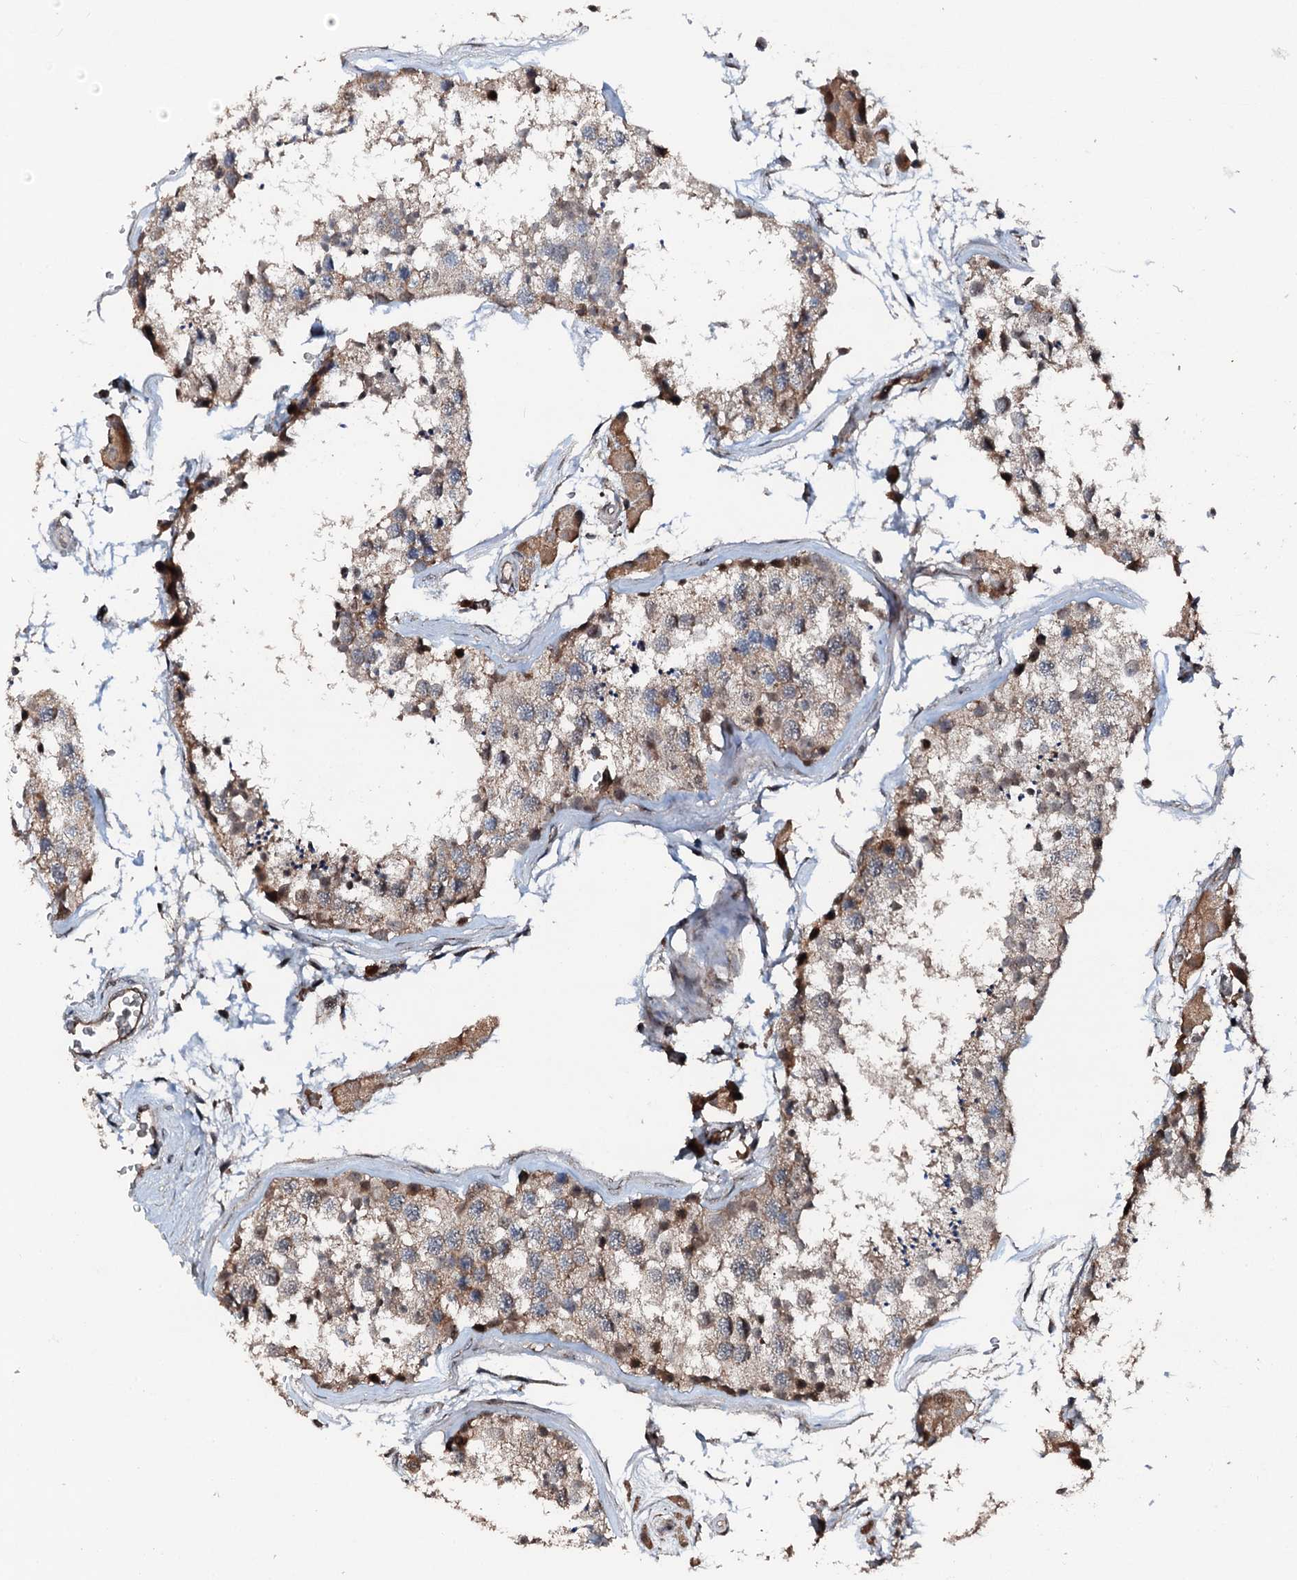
{"staining": {"intensity": "weak", "quantity": ">75%", "location": "cytoplasmic/membranous"}, "tissue": "testis", "cell_type": "Cells in seminiferous ducts", "image_type": "normal", "snomed": [{"axis": "morphology", "description": "Normal tissue, NOS"}, {"axis": "topography", "description": "Testis"}], "caption": "Cells in seminiferous ducts exhibit low levels of weak cytoplasmic/membranous expression in approximately >75% of cells in unremarkable human testis.", "gene": "FLYWCH1", "patient": {"sex": "male", "age": 56}}